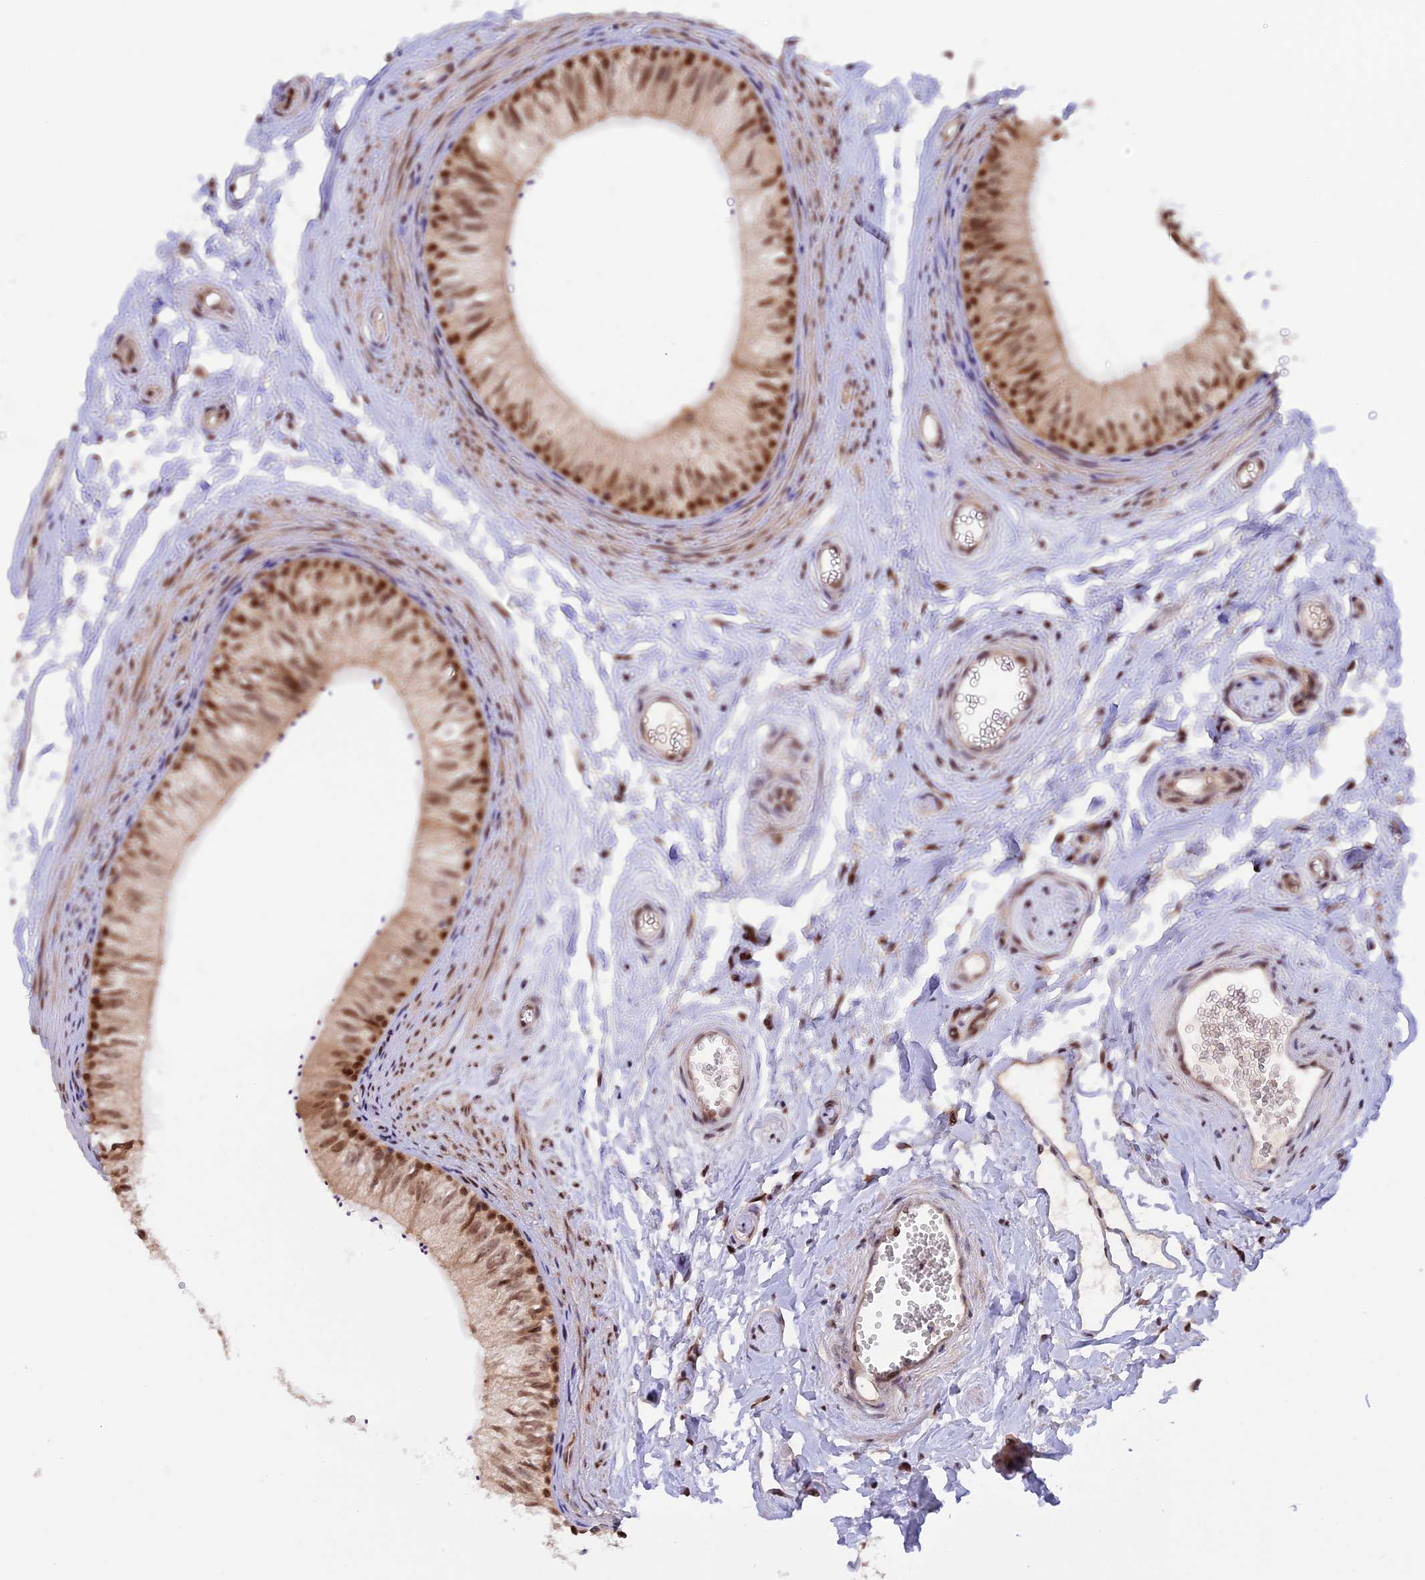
{"staining": {"intensity": "strong", "quantity": ">75%", "location": "nuclear"}, "tissue": "epididymis", "cell_type": "Glandular cells", "image_type": "normal", "snomed": [{"axis": "morphology", "description": "Normal tissue, NOS"}, {"axis": "topography", "description": "Epididymis"}], "caption": "Immunohistochemistry image of benign epididymis stained for a protein (brown), which reveals high levels of strong nuclear staining in about >75% of glandular cells.", "gene": "ZNF428", "patient": {"sex": "male", "age": 56}}